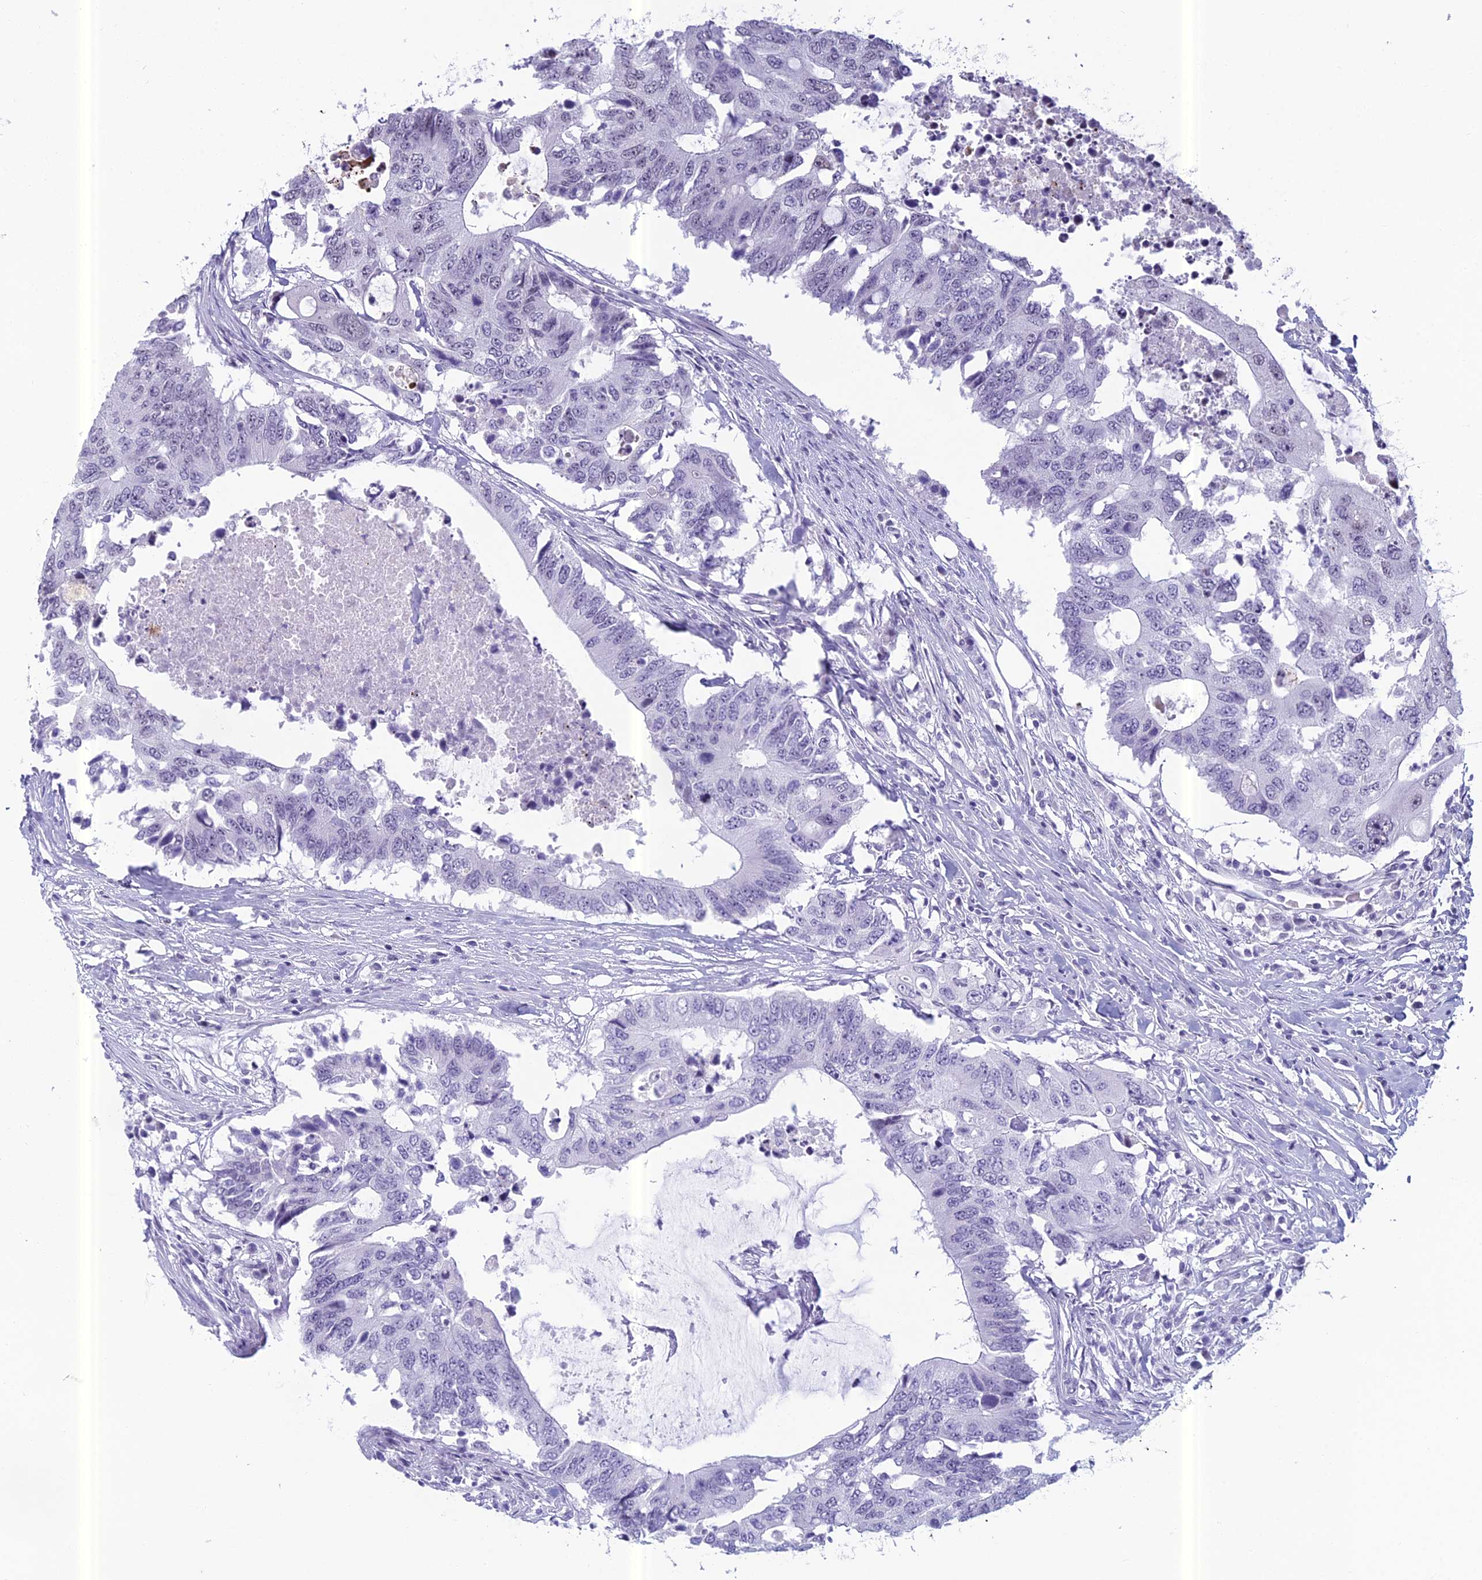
{"staining": {"intensity": "negative", "quantity": "none", "location": "none"}, "tissue": "colorectal cancer", "cell_type": "Tumor cells", "image_type": "cancer", "snomed": [{"axis": "morphology", "description": "Adenocarcinoma, NOS"}, {"axis": "topography", "description": "Colon"}], "caption": "Tumor cells are negative for brown protein staining in adenocarcinoma (colorectal). (DAB immunohistochemistry, high magnification).", "gene": "RGS17", "patient": {"sex": "male", "age": 71}}